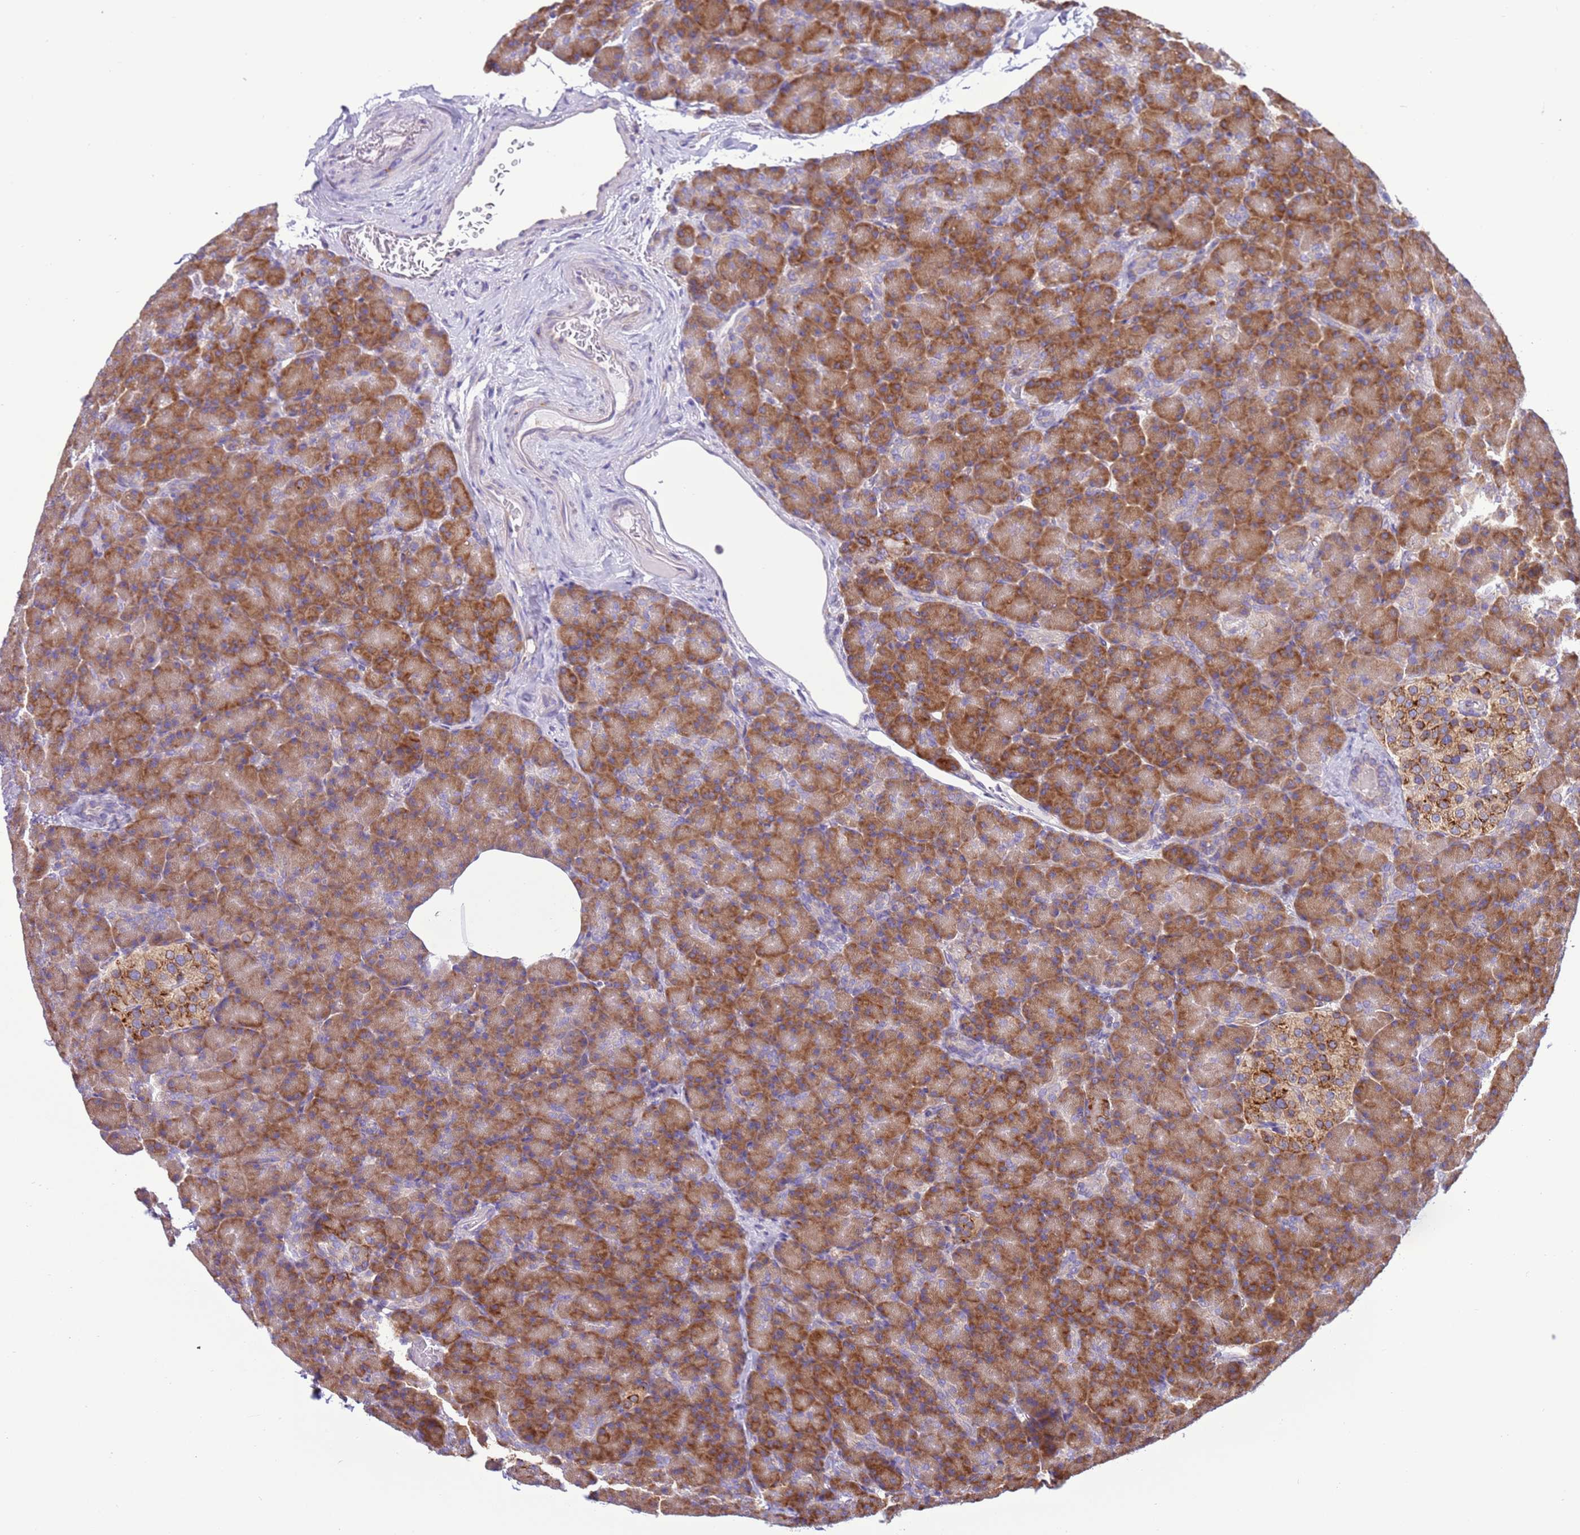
{"staining": {"intensity": "strong", "quantity": ">75%", "location": "cytoplasmic/membranous"}, "tissue": "pancreas", "cell_type": "Exocrine glandular cells", "image_type": "normal", "snomed": [{"axis": "morphology", "description": "Normal tissue, NOS"}, {"axis": "topography", "description": "Pancreas"}], "caption": "Immunohistochemistry (DAB) staining of unremarkable human pancreas shows strong cytoplasmic/membranous protein positivity in approximately >75% of exocrine glandular cells. The staining was performed using DAB (3,3'-diaminobenzidine) to visualize the protein expression in brown, while the nuclei were stained in blue with hematoxylin (Magnification: 20x).", "gene": "VARS1", "patient": {"sex": "female", "age": 43}}